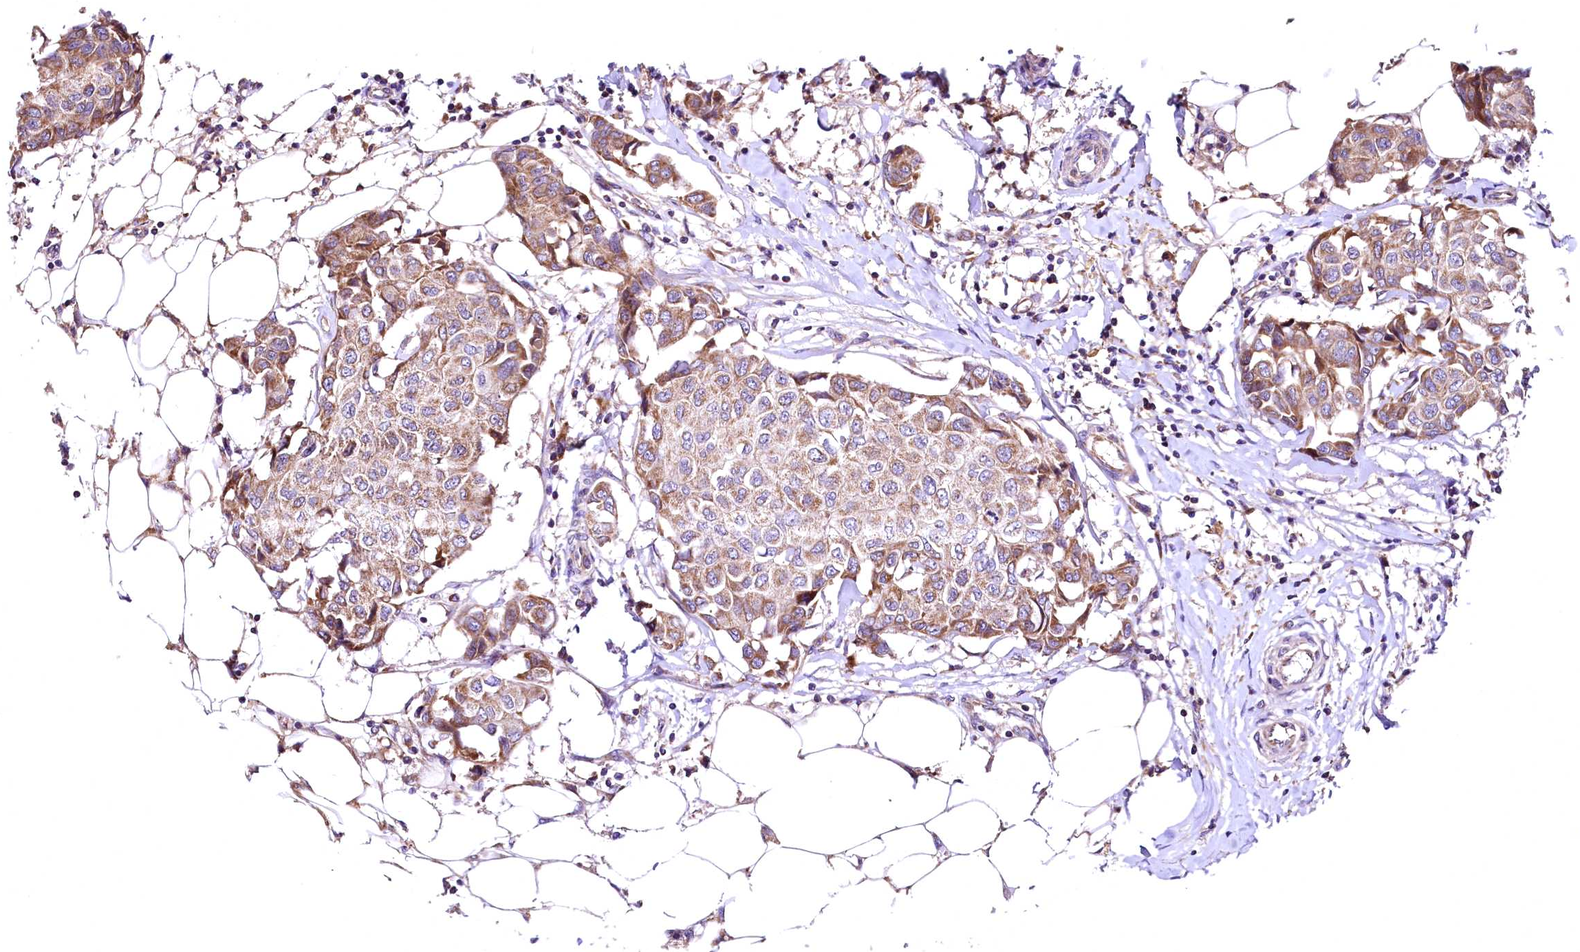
{"staining": {"intensity": "moderate", "quantity": ">75%", "location": "cytoplasmic/membranous"}, "tissue": "breast cancer", "cell_type": "Tumor cells", "image_type": "cancer", "snomed": [{"axis": "morphology", "description": "Duct carcinoma"}, {"axis": "topography", "description": "Breast"}], "caption": "Protein analysis of breast cancer tissue displays moderate cytoplasmic/membranous expression in approximately >75% of tumor cells. The protein of interest is stained brown, and the nuclei are stained in blue (DAB (3,3'-diaminobenzidine) IHC with brightfield microscopy, high magnification).", "gene": "MRPL57", "patient": {"sex": "female", "age": 80}}